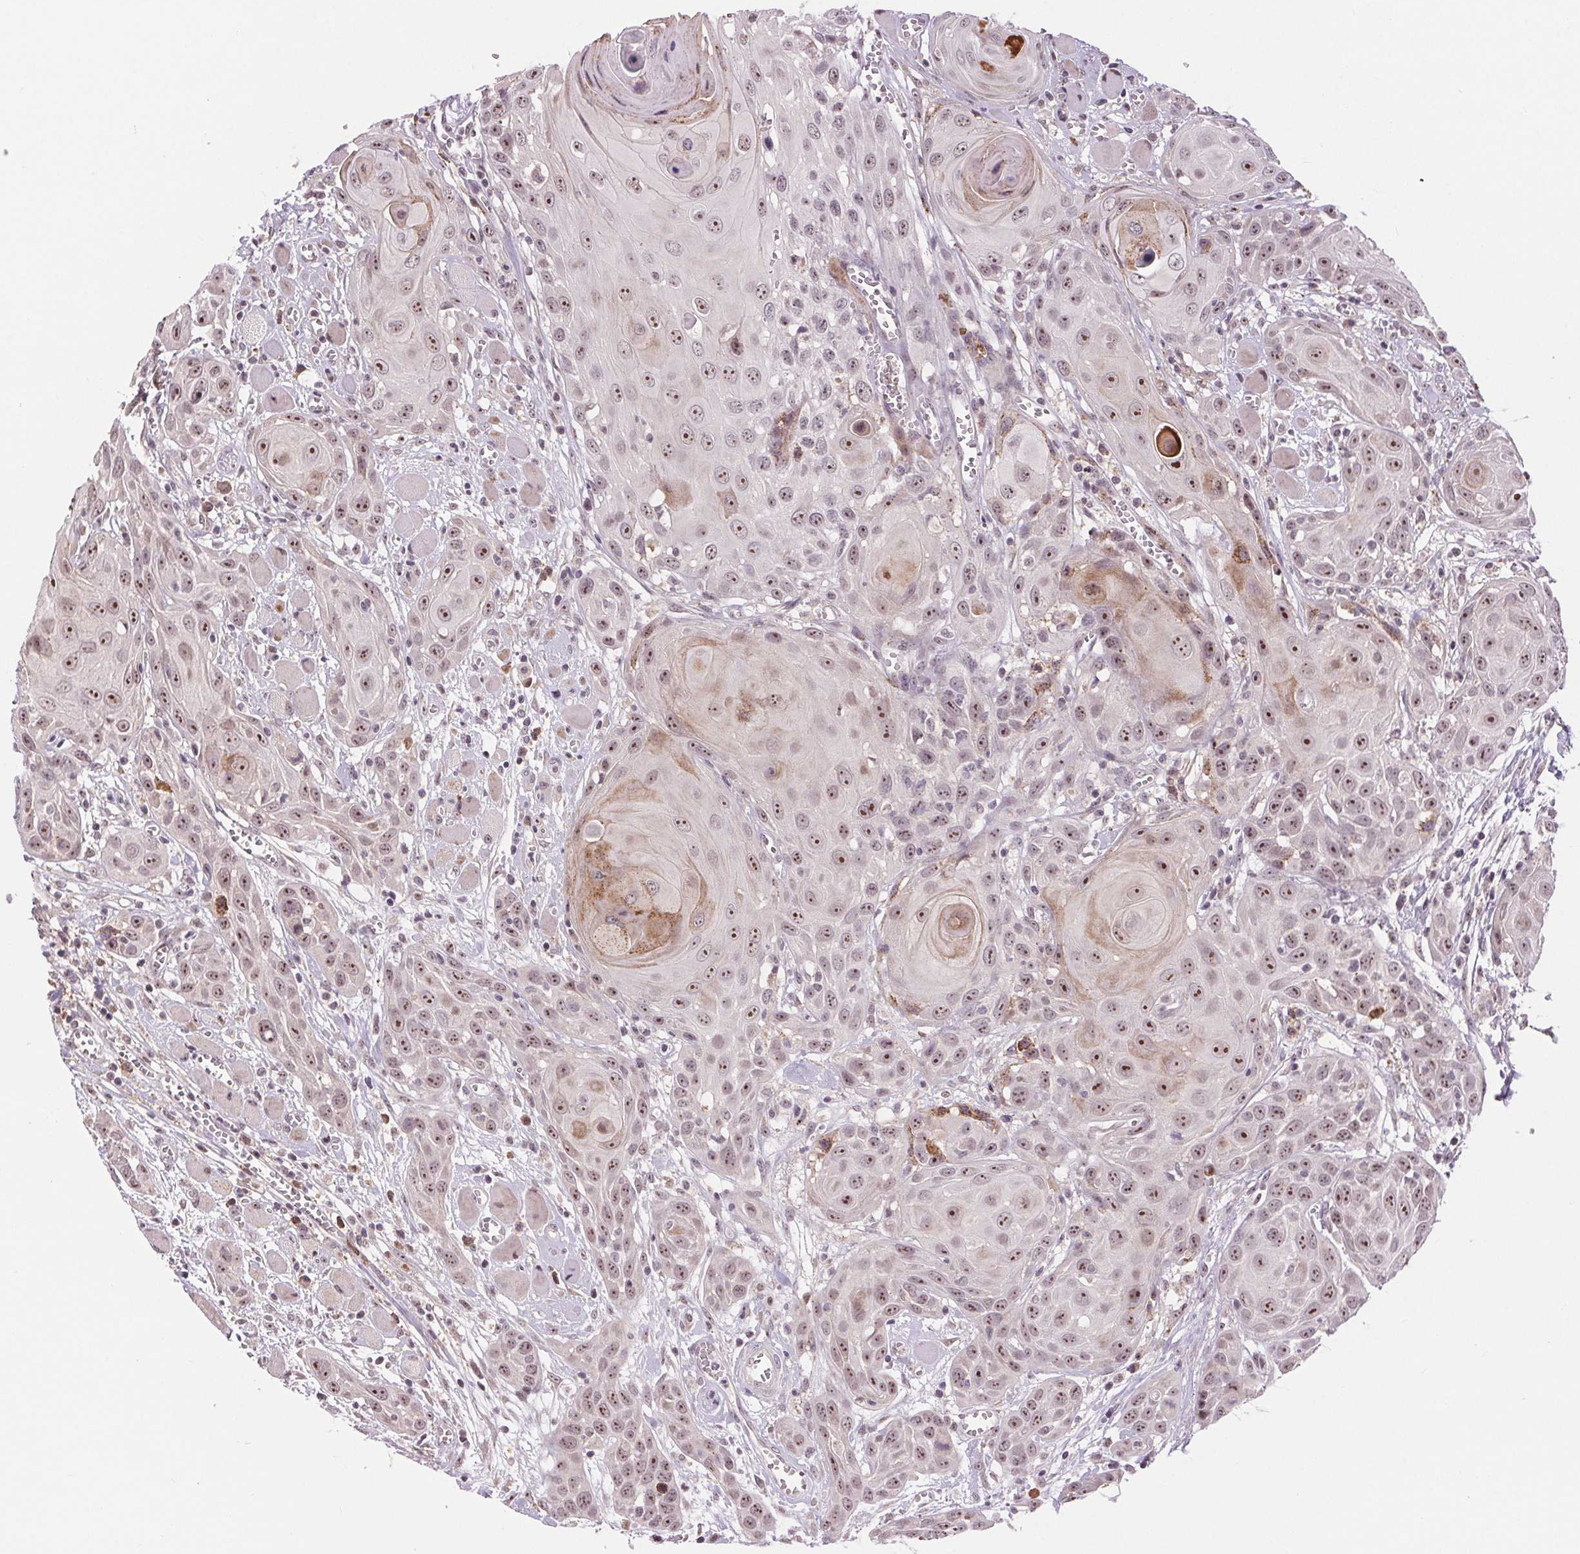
{"staining": {"intensity": "moderate", "quantity": ">75%", "location": "nuclear"}, "tissue": "head and neck cancer", "cell_type": "Tumor cells", "image_type": "cancer", "snomed": [{"axis": "morphology", "description": "Squamous cell carcinoma, NOS"}, {"axis": "topography", "description": "Head-Neck"}], "caption": "Moderate nuclear protein staining is appreciated in approximately >75% of tumor cells in head and neck squamous cell carcinoma.", "gene": "CHMP4B", "patient": {"sex": "female", "age": 80}}